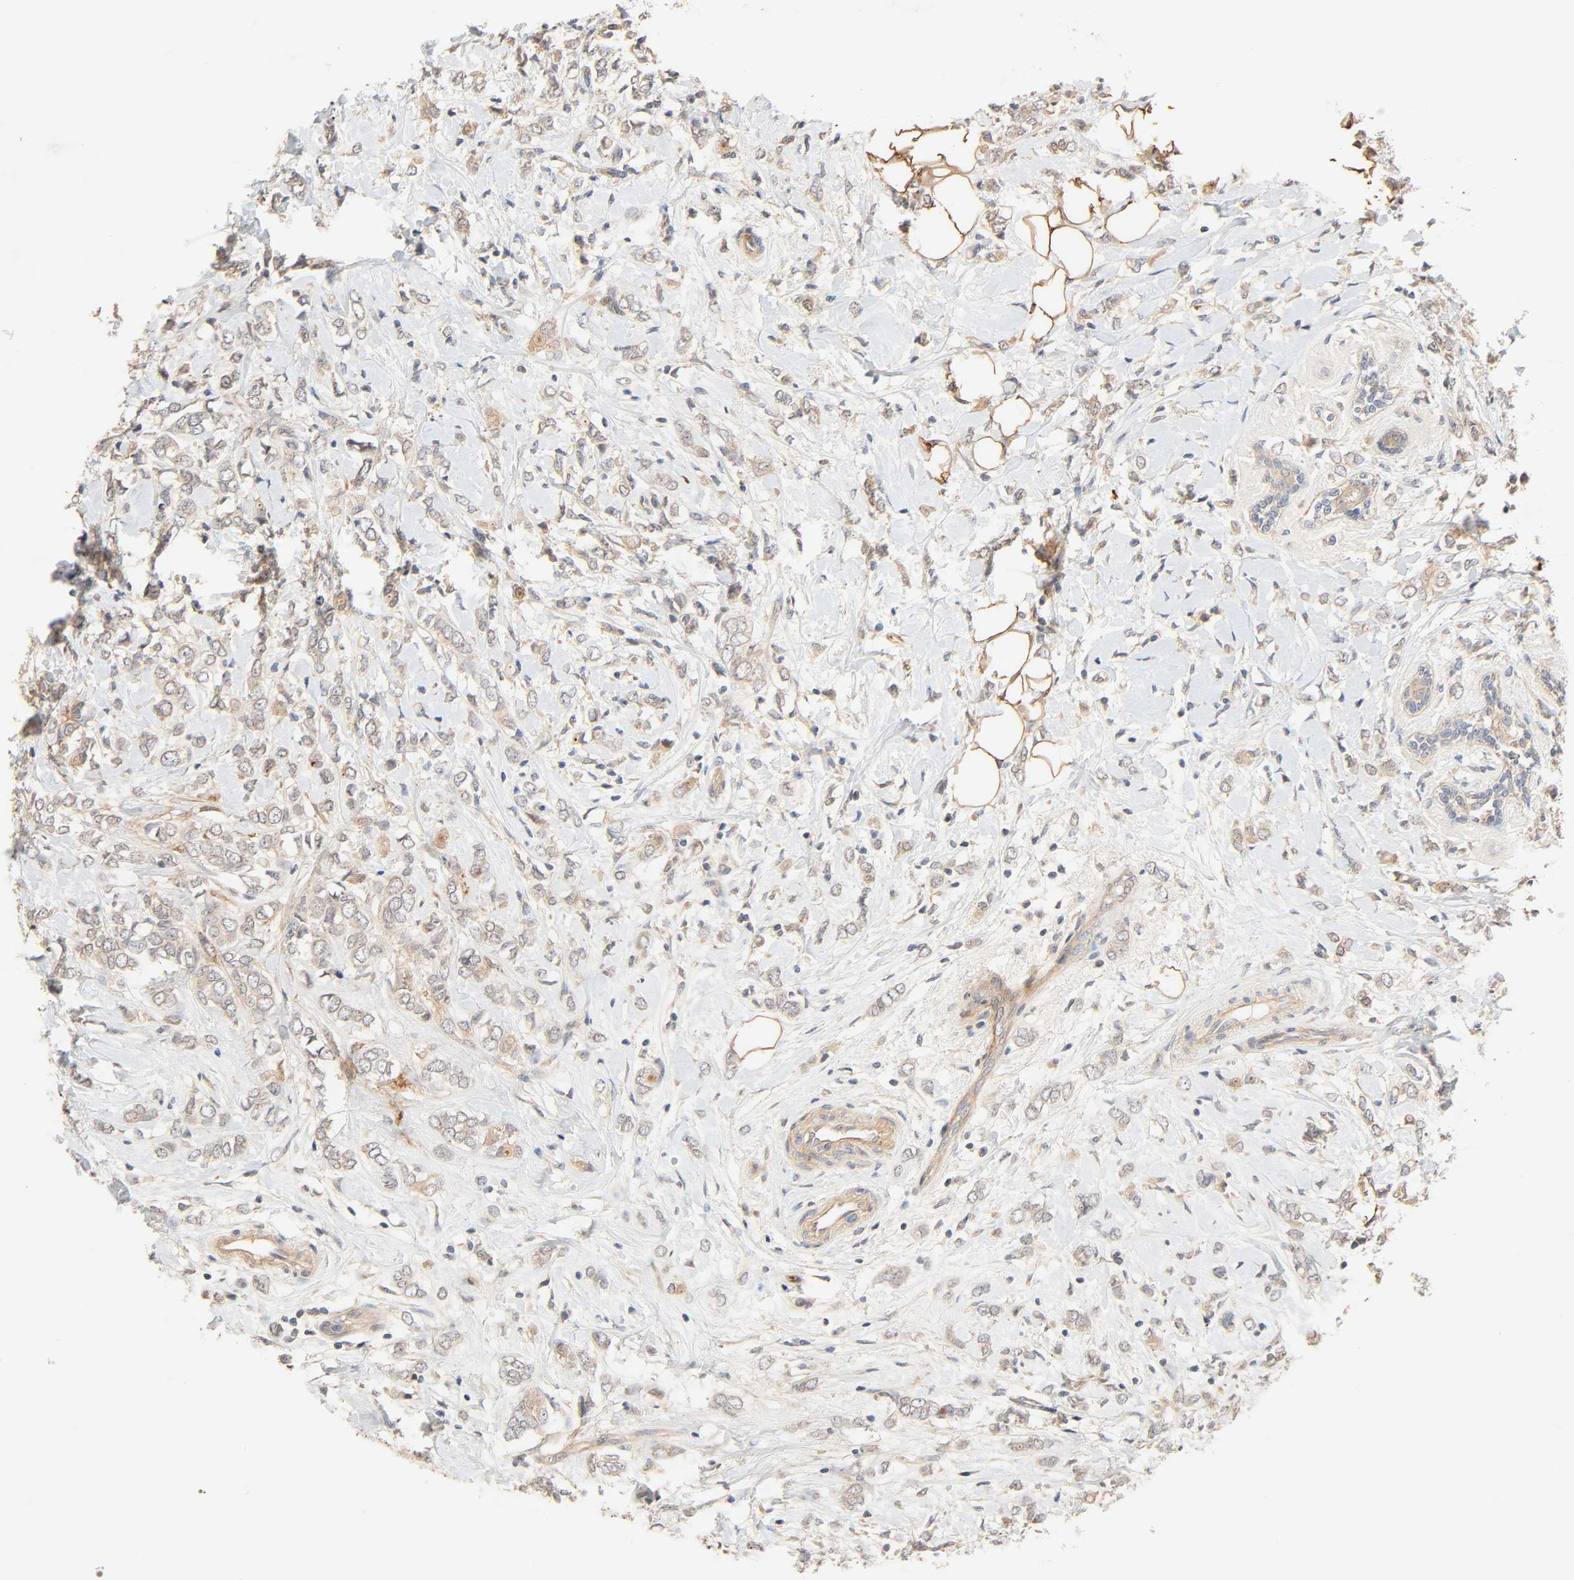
{"staining": {"intensity": "weak", "quantity": "25%-75%", "location": "cytoplasmic/membranous"}, "tissue": "breast cancer", "cell_type": "Tumor cells", "image_type": "cancer", "snomed": [{"axis": "morphology", "description": "Normal tissue, NOS"}, {"axis": "morphology", "description": "Lobular carcinoma"}, {"axis": "topography", "description": "Breast"}], "caption": "Tumor cells display low levels of weak cytoplasmic/membranous positivity in about 25%-75% of cells in human breast lobular carcinoma. Using DAB (brown) and hematoxylin (blue) stains, captured at high magnification using brightfield microscopy.", "gene": "CACNA1G", "patient": {"sex": "female", "age": 47}}